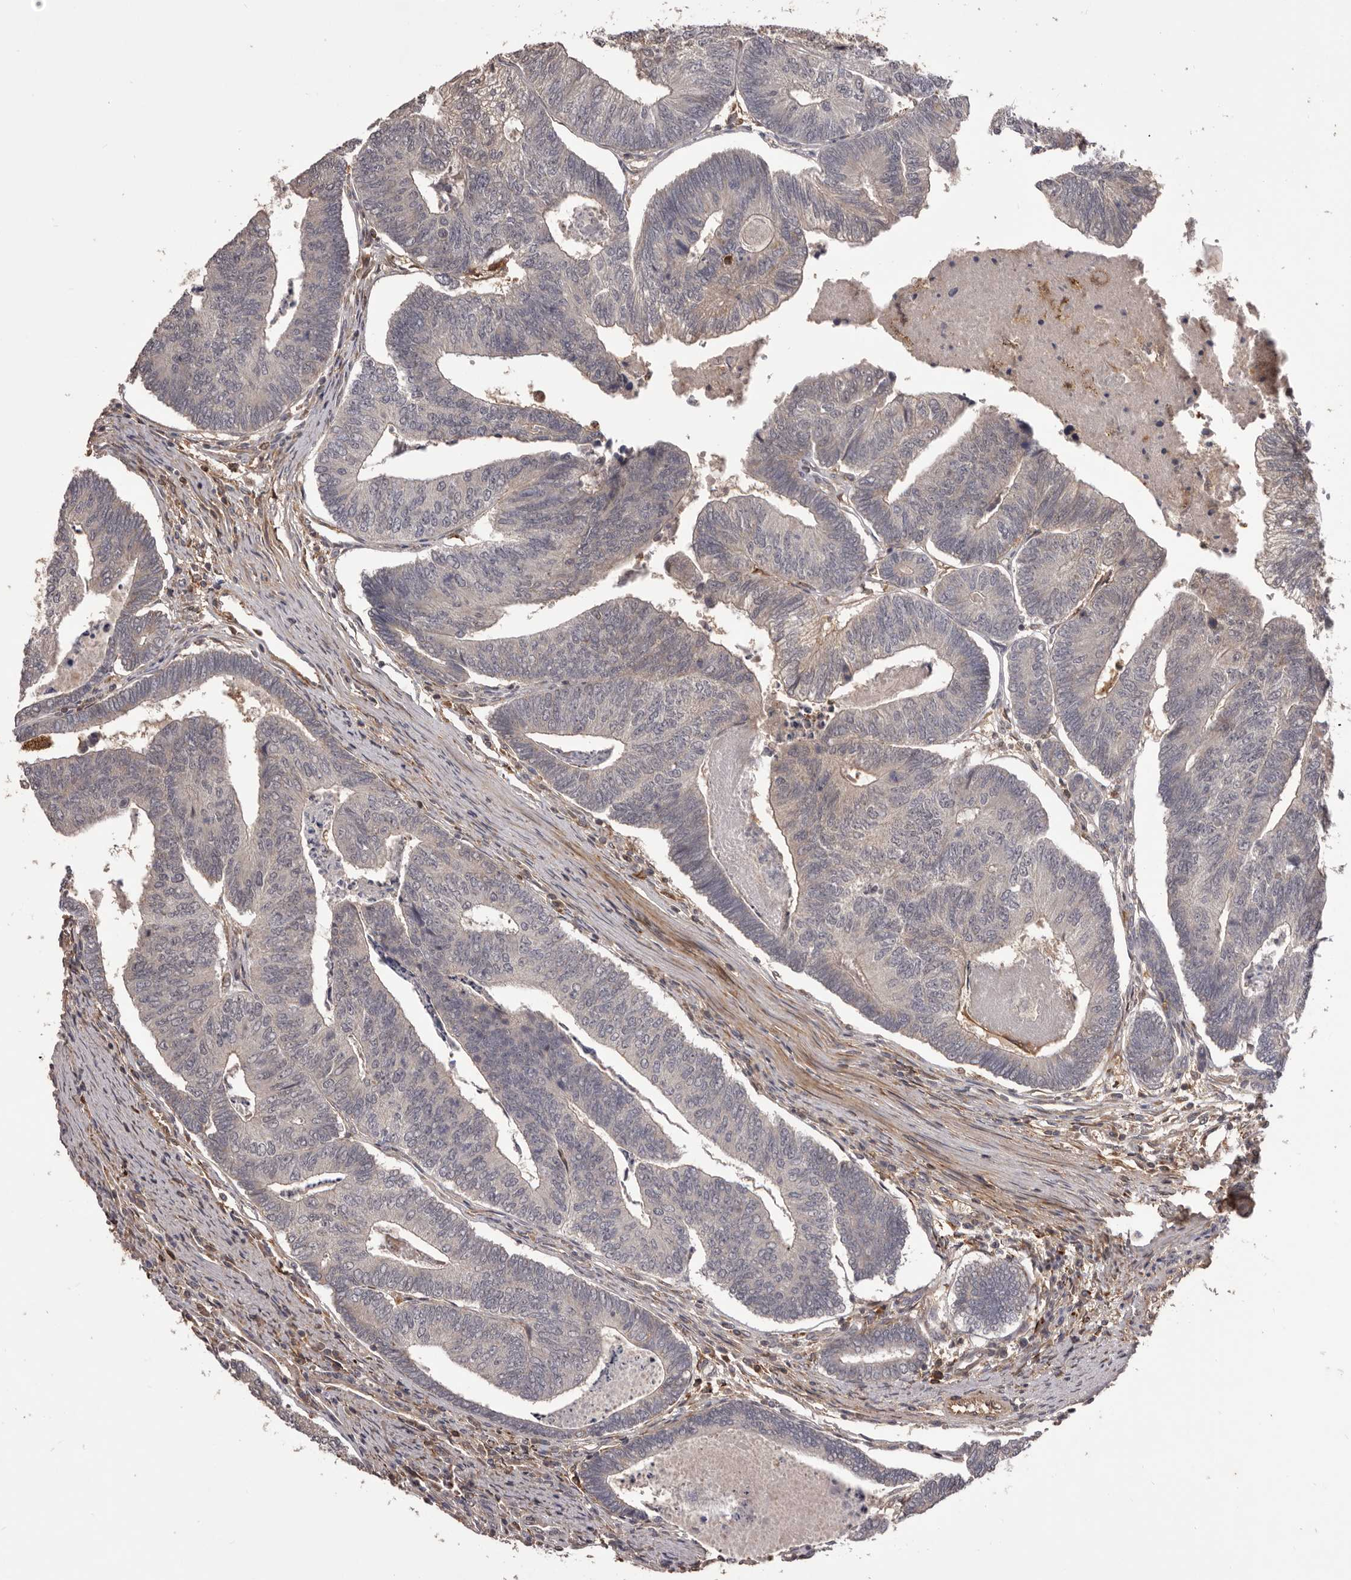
{"staining": {"intensity": "negative", "quantity": "none", "location": "none"}, "tissue": "colorectal cancer", "cell_type": "Tumor cells", "image_type": "cancer", "snomed": [{"axis": "morphology", "description": "Adenocarcinoma, NOS"}, {"axis": "topography", "description": "Colon"}], "caption": "DAB (3,3'-diaminobenzidine) immunohistochemical staining of colorectal cancer displays no significant positivity in tumor cells.", "gene": "GLIPR2", "patient": {"sex": "female", "age": 67}}